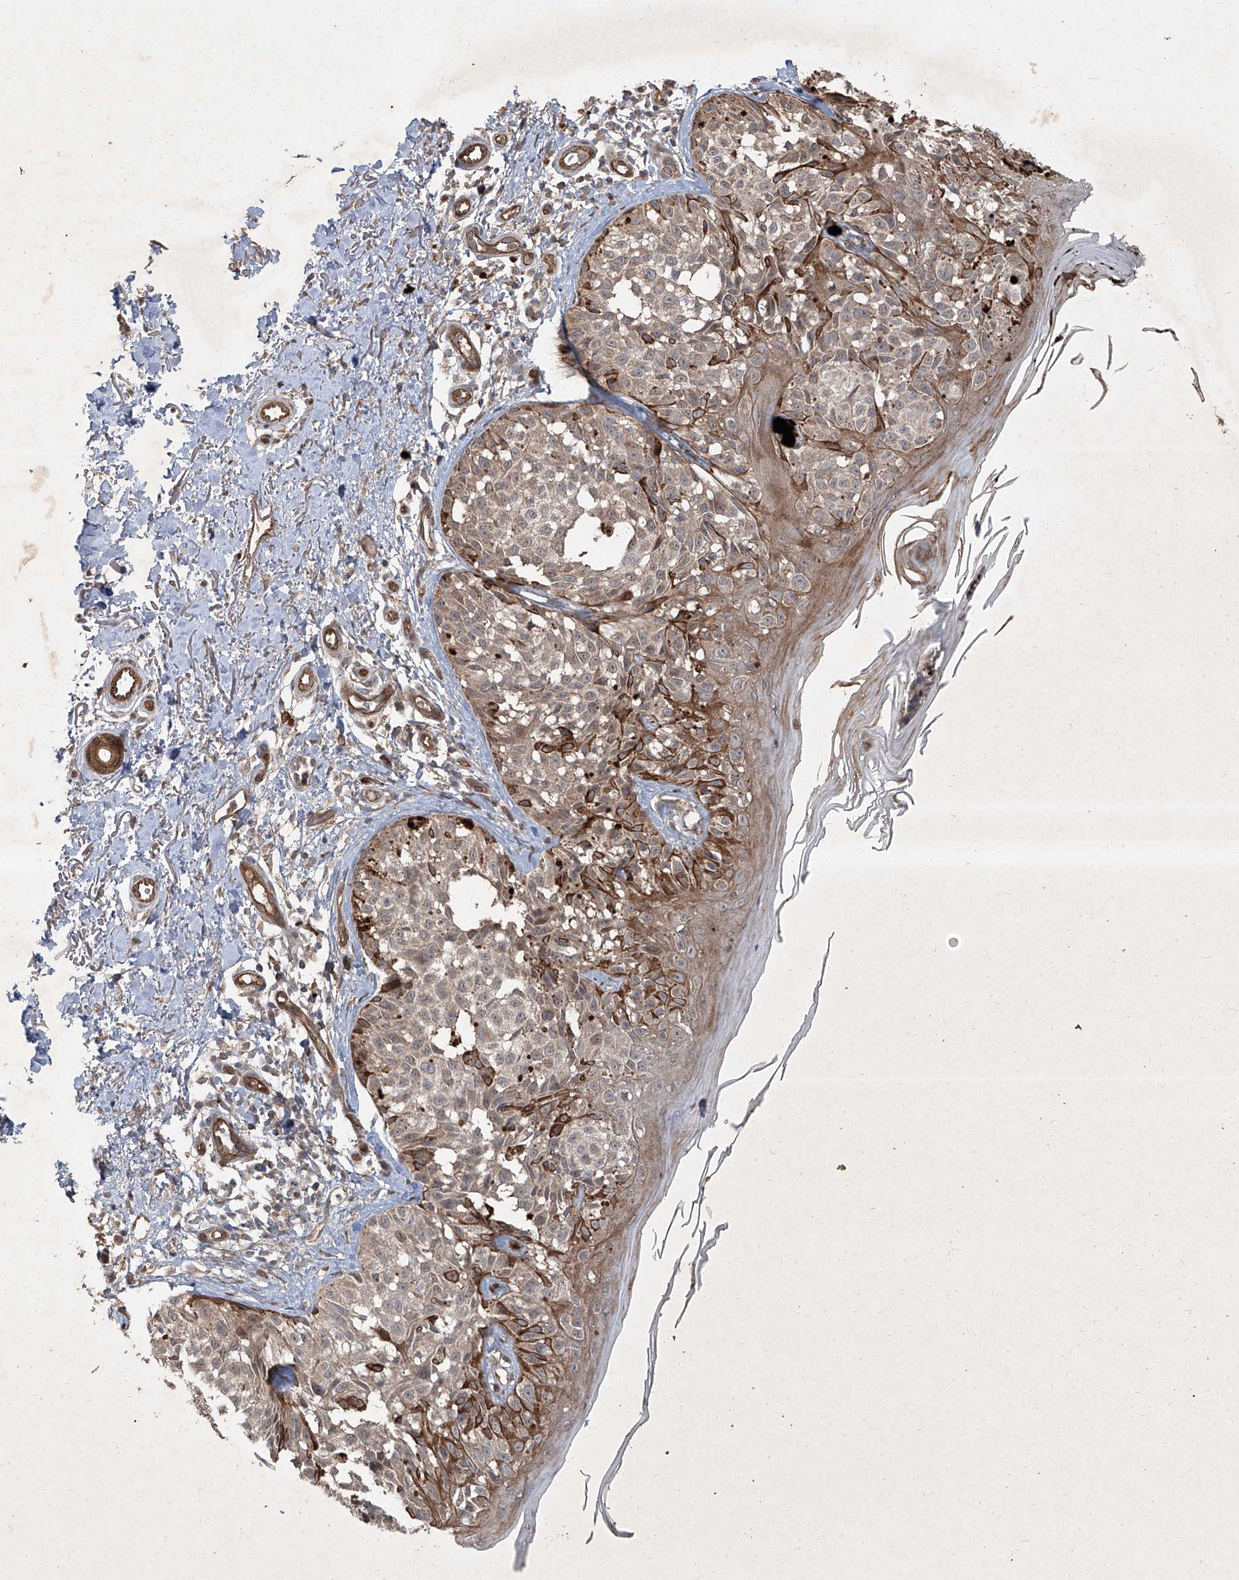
{"staining": {"intensity": "weak", "quantity": ">75%", "location": "cytoplasmic/membranous"}, "tissue": "melanoma", "cell_type": "Tumor cells", "image_type": "cancer", "snomed": [{"axis": "morphology", "description": "Malignant melanoma, NOS"}, {"axis": "topography", "description": "Skin"}], "caption": "Weak cytoplasmic/membranous protein expression is present in approximately >75% of tumor cells in malignant melanoma.", "gene": "CCN1", "patient": {"sex": "female", "age": 50}}